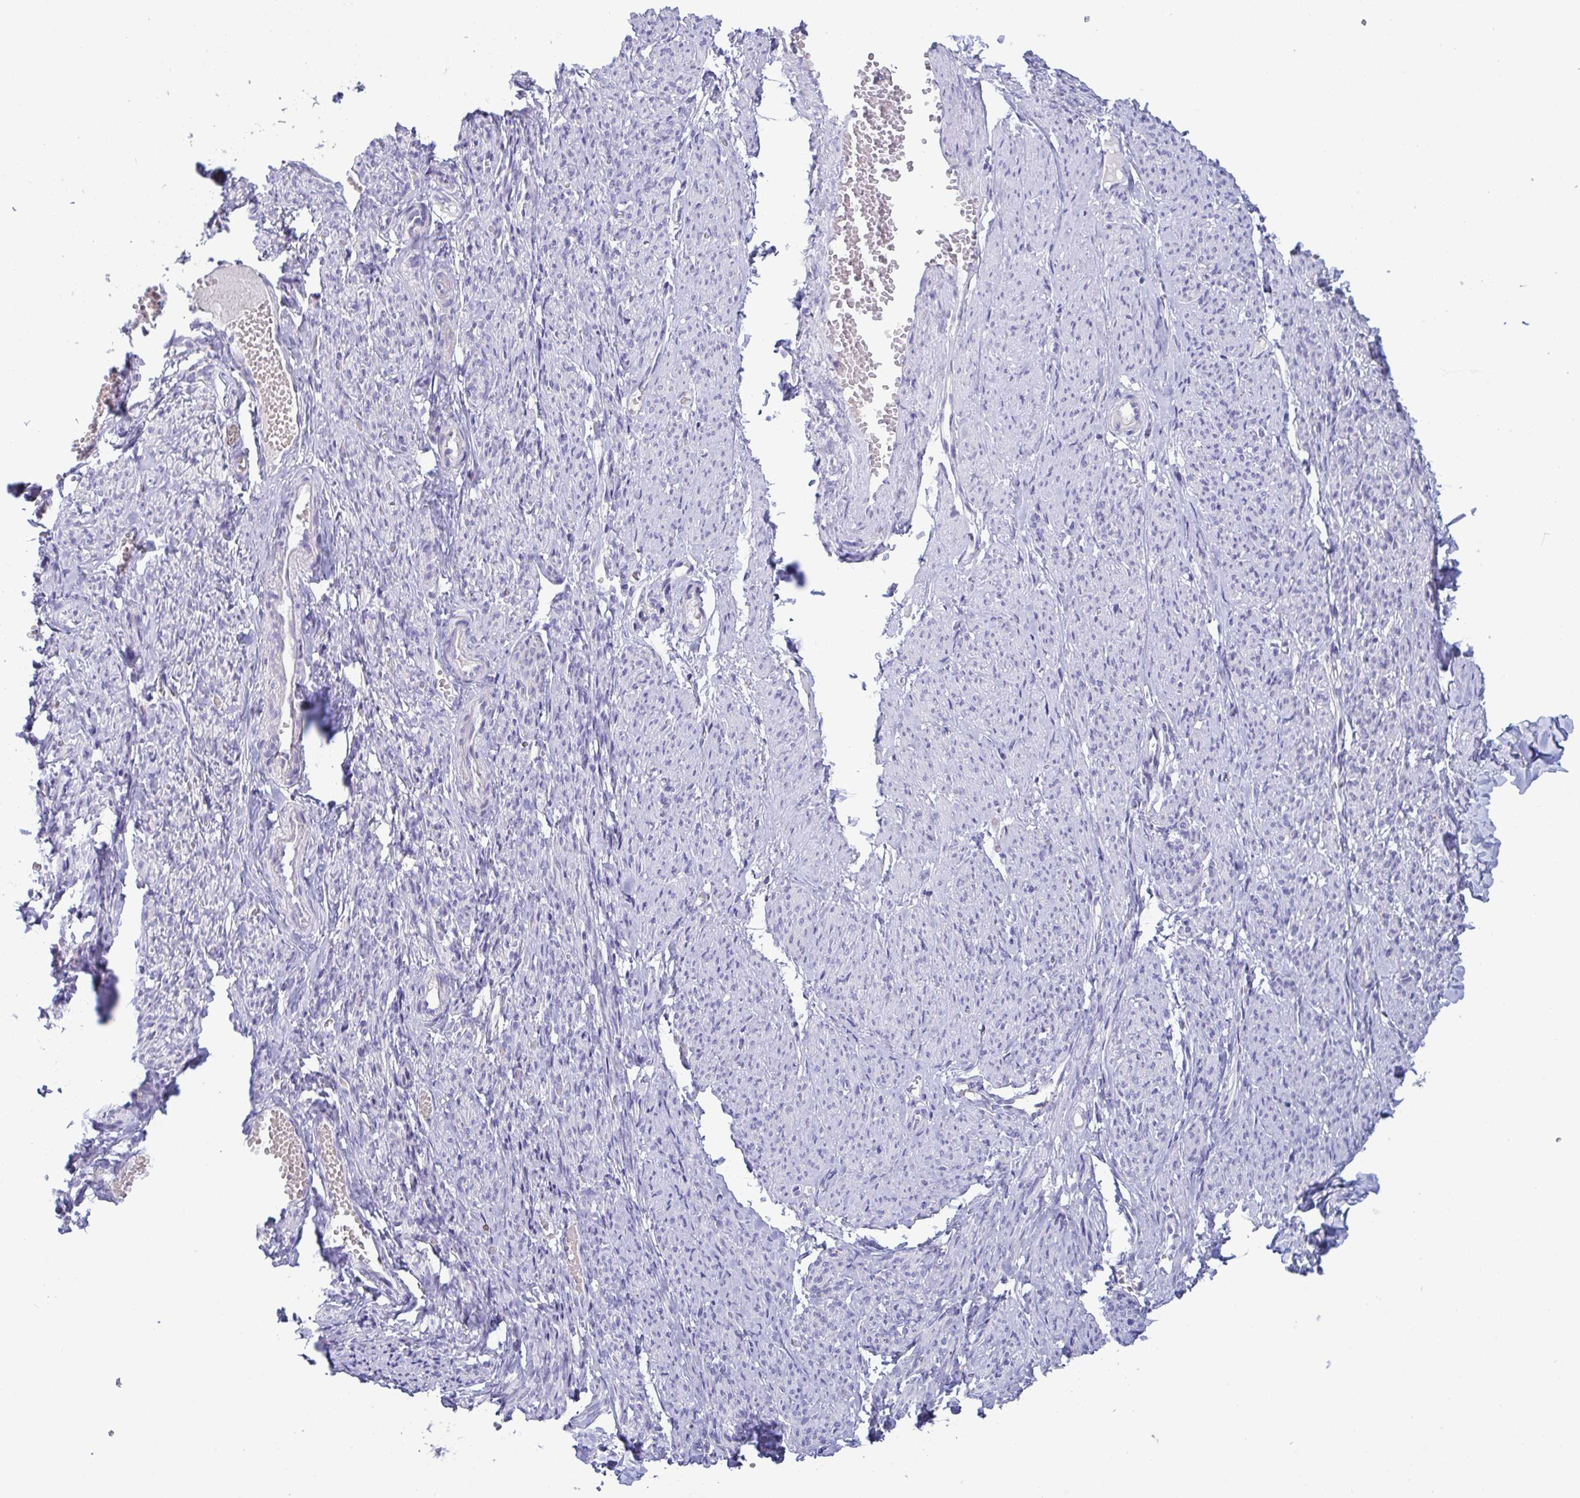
{"staining": {"intensity": "negative", "quantity": "none", "location": "none"}, "tissue": "smooth muscle", "cell_type": "Smooth muscle cells", "image_type": "normal", "snomed": [{"axis": "morphology", "description": "Normal tissue, NOS"}, {"axis": "topography", "description": "Smooth muscle"}], "caption": "Immunohistochemical staining of unremarkable smooth muscle displays no significant expression in smooth muscle cells.", "gene": "TAS2R38", "patient": {"sex": "female", "age": 65}}